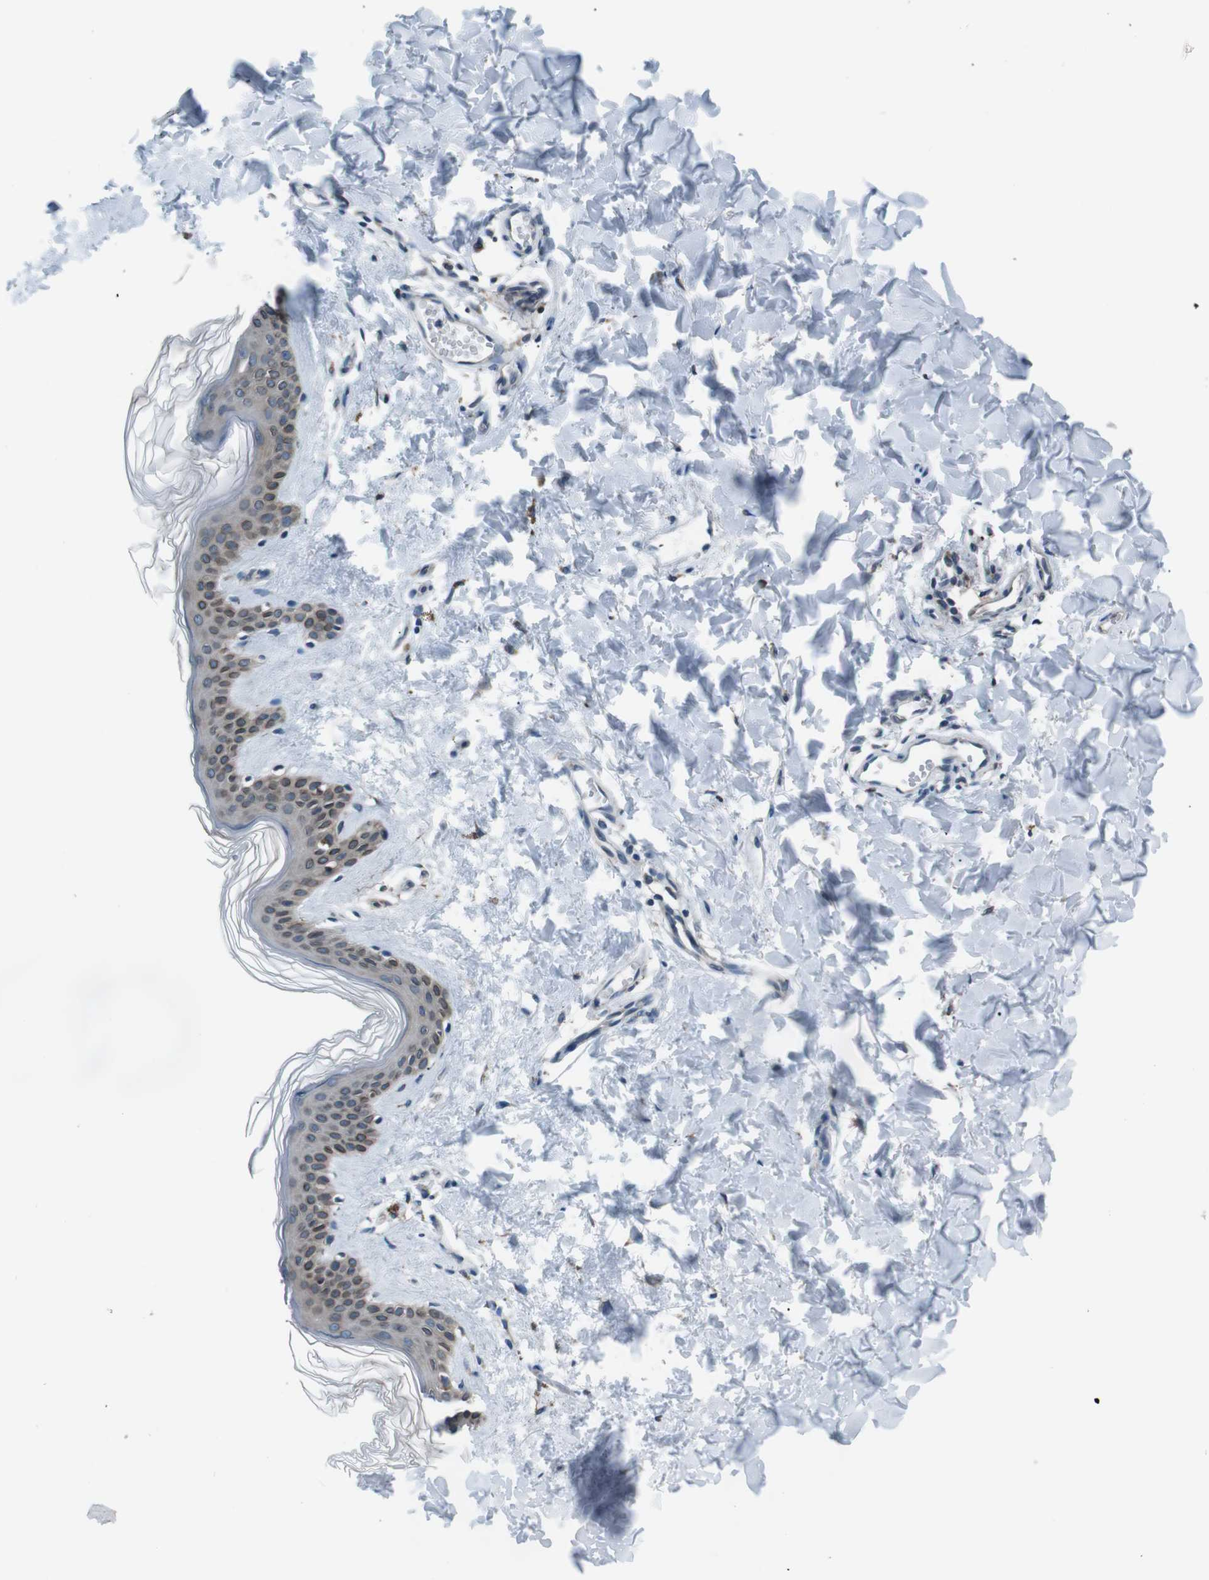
{"staining": {"intensity": "moderate", "quantity": "25%-75%", "location": "cytoplasmic/membranous"}, "tissue": "skin", "cell_type": "Fibroblasts", "image_type": "normal", "snomed": [{"axis": "morphology", "description": "Normal tissue, NOS"}, {"axis": "topography", "description": "Skin"}], "caption": "High-power microscopy captured an immunohistochemistry (IHC) micrograph of benign skin, revealing moderate cytoplasmic/membranous staining in approximately 25%-75% of fibroblasts. (Stains: DAB in brown, nuclei in blue, Microscopy: brightfield microscopy at high magnification).", "gene": "SIGMAR1", "patient": {"sex": "female", "age": 41}}